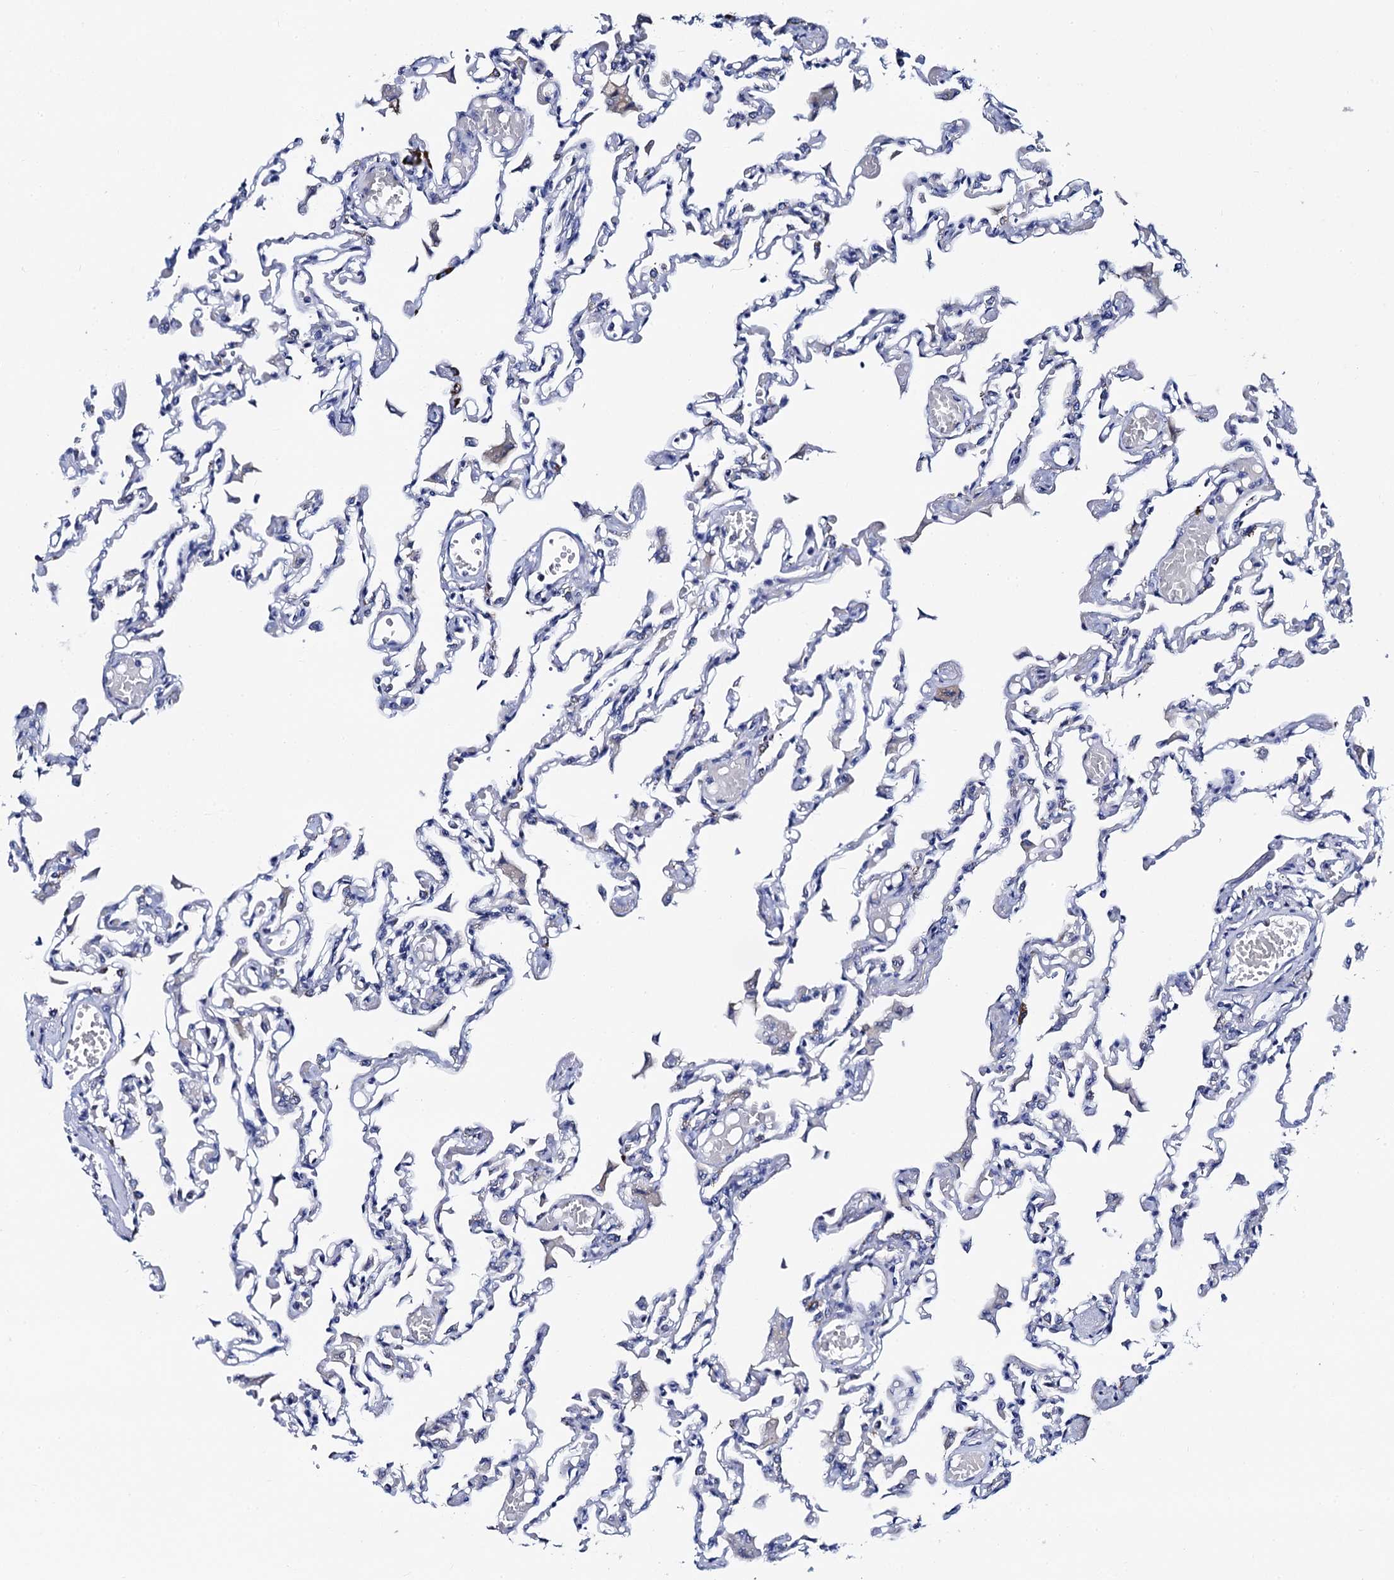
{"staining": {"intensity": "negative", "quantity": "none", "location": "none"}, "tissue": "lung", "cell_type": "Alveolar cells", "image_type": "normal", "snomed": [{"axis": "morphology", "description": "Normal tissue, NOS"}, {"axis": "topography", "description": "Bronchus"}, {"axis": "topography", "description": "Lung"}], "caption": "Immunohistochemical staining of unremarkable lung shows no significant expression in alveolar cells. (DAB (3,3'-diaminobenzidine) immunohistochemistry (IHC) with hematoxylin counter stain).", "gene": "ACADSB", "patient": {"sex": "female", "age": 49}}